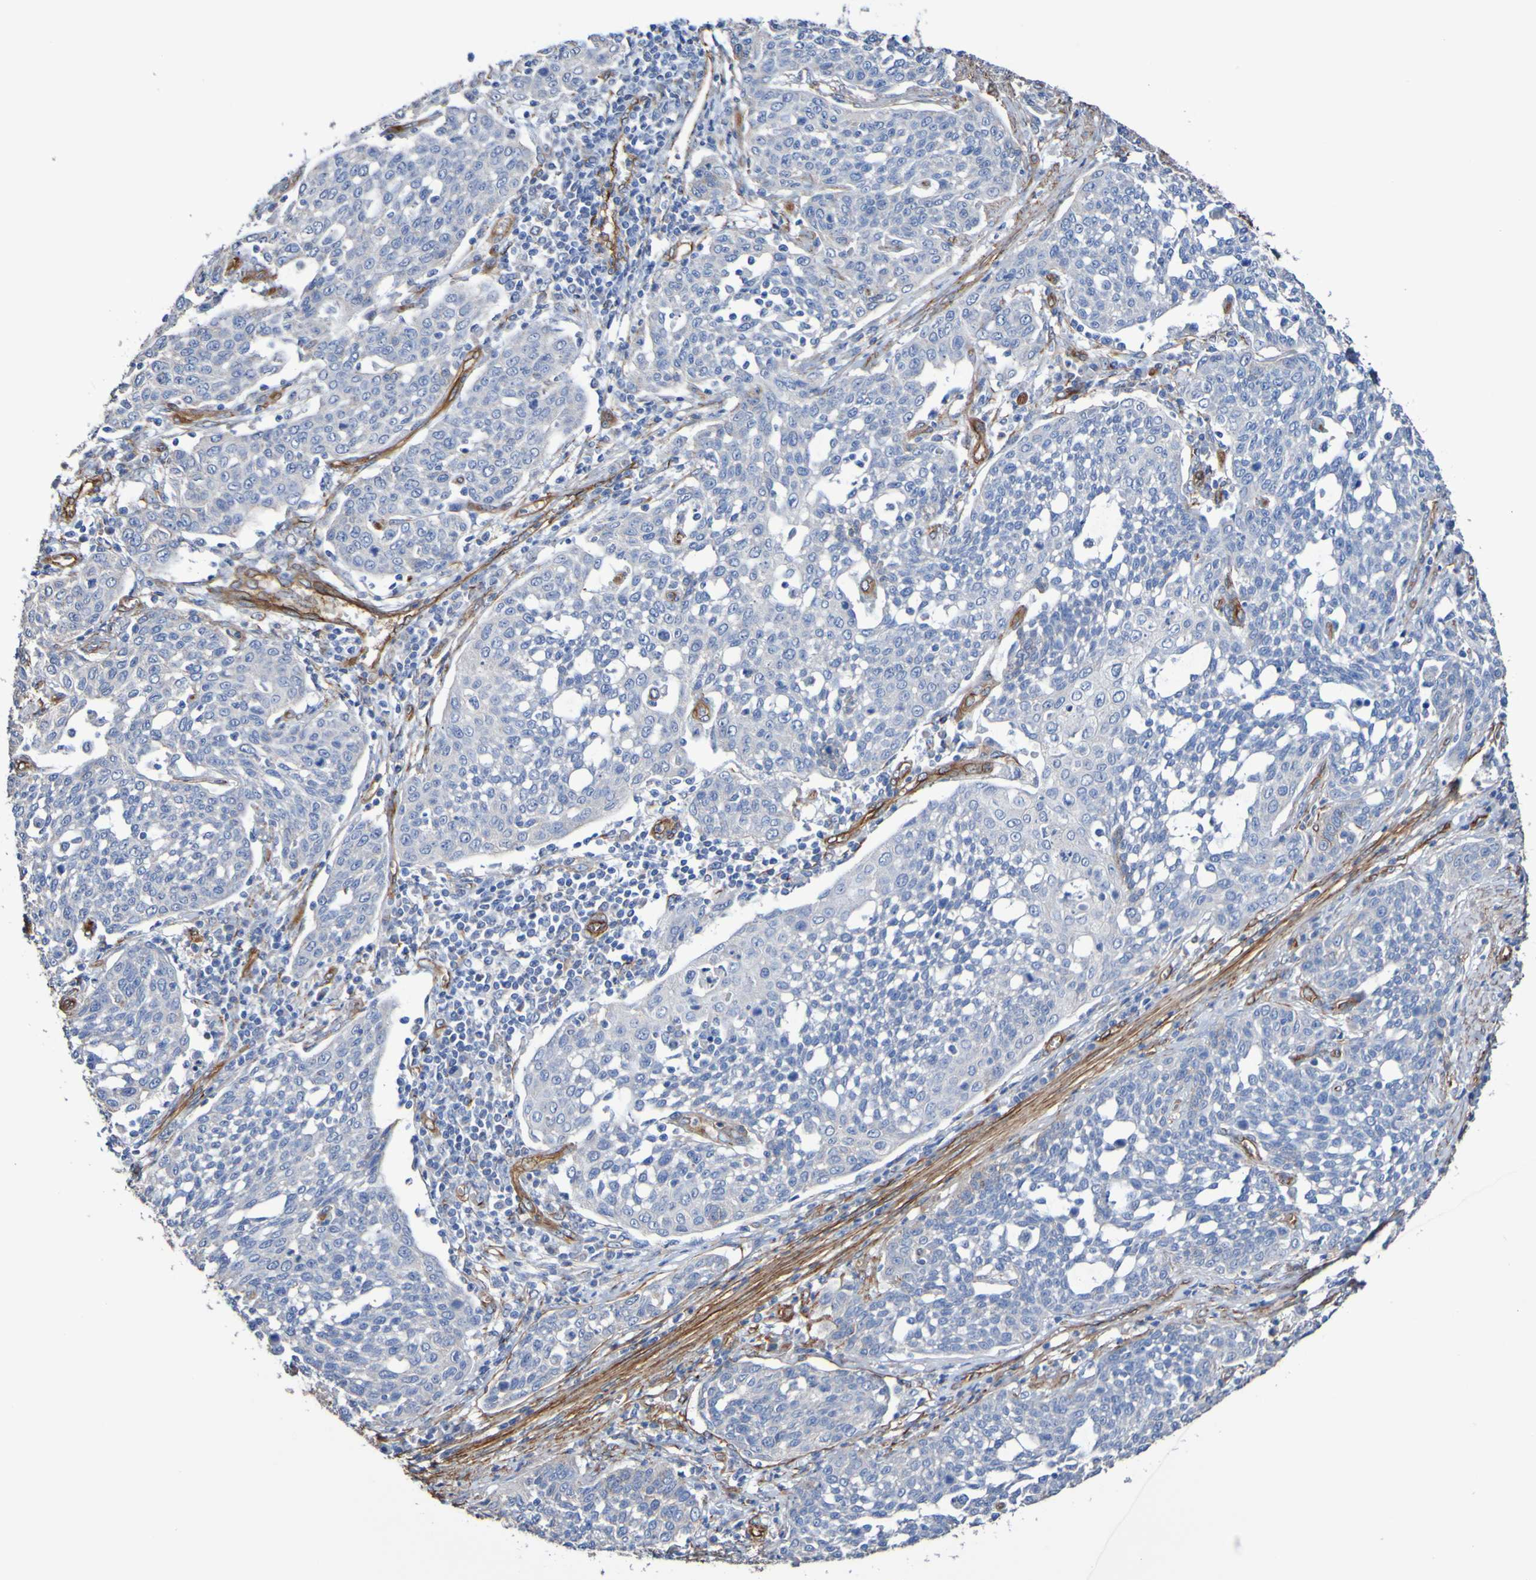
{"staining": {"intensity": "negative", "quantity": "none", "location": "none"}, "tissue": "cervical cancer", "cell_type": "Tumor cells", "image_type": "cancer", "snomed": [{"axis": "morphology", "description": "Squamous cell carcinoma, NOS"}, {"axis": "topography", "description": "Cervix"}], "caption": "Tumor cells are negative for brown protein staining in squamous cell carcinoma (cervical).", "gene": "ELMOD3", "patient": {"sex": "female", "age": 34}}